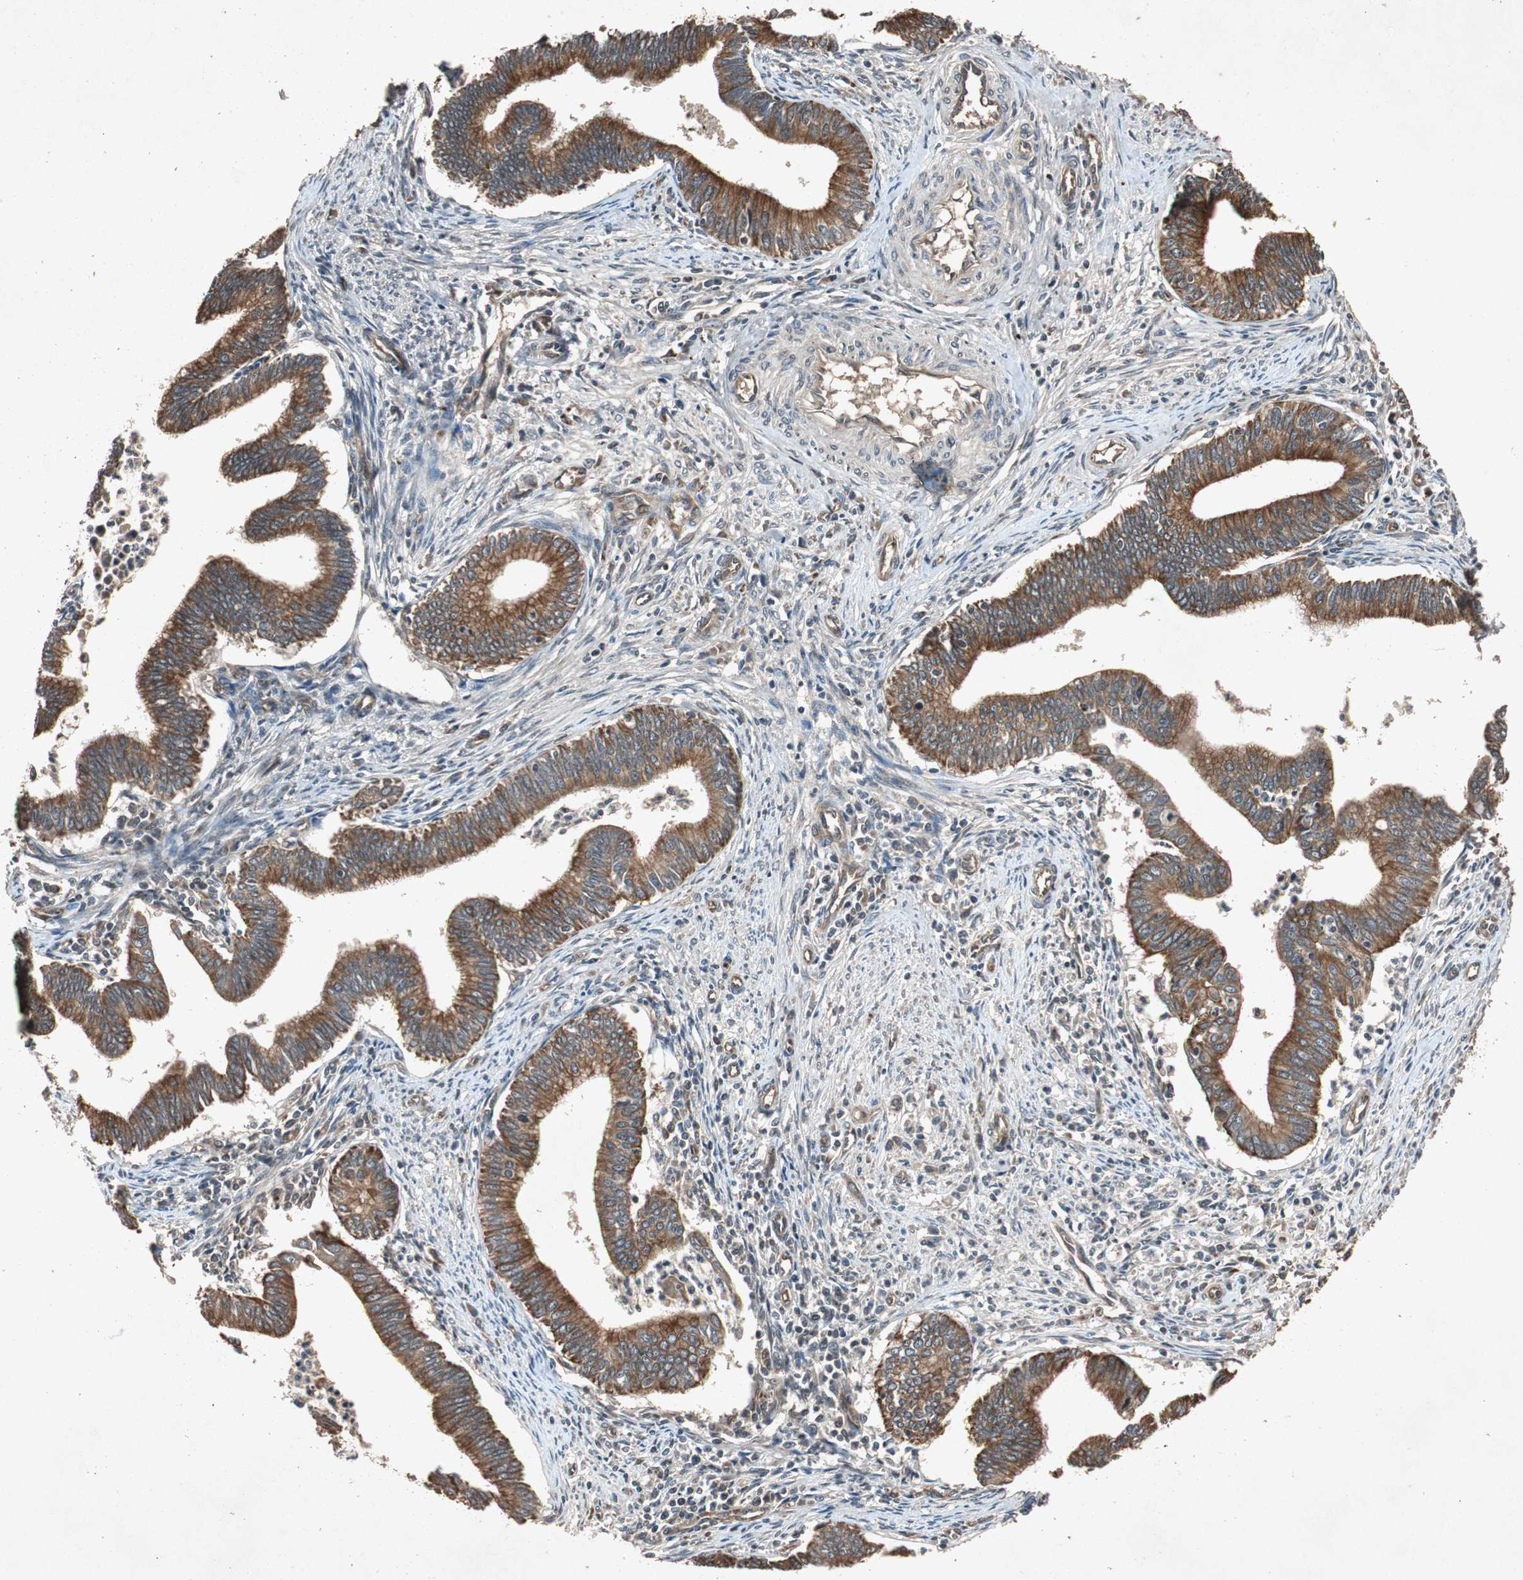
{"staining": {"intensity": "strong", "quantity": ">75%", "location": "cytoplasmic/membranous"}, "tissue": "cervical cancer", "cell_type": "Tumor cells", "image_type": "cancer", "snomed": [{"axis": "morphology", "description": "Adenocarcinoma, NOS"}, {"axis": "topography", "description": "Cervix"}], "caption": "Protein analysis of cervical cancer (adenocarcinoma) tissue exhibits strong cytoplasmic/membranous staining in about >75% of tumor cells.", "gene": "SLIT2", "patient": {"sex": "female", "age": 36}}